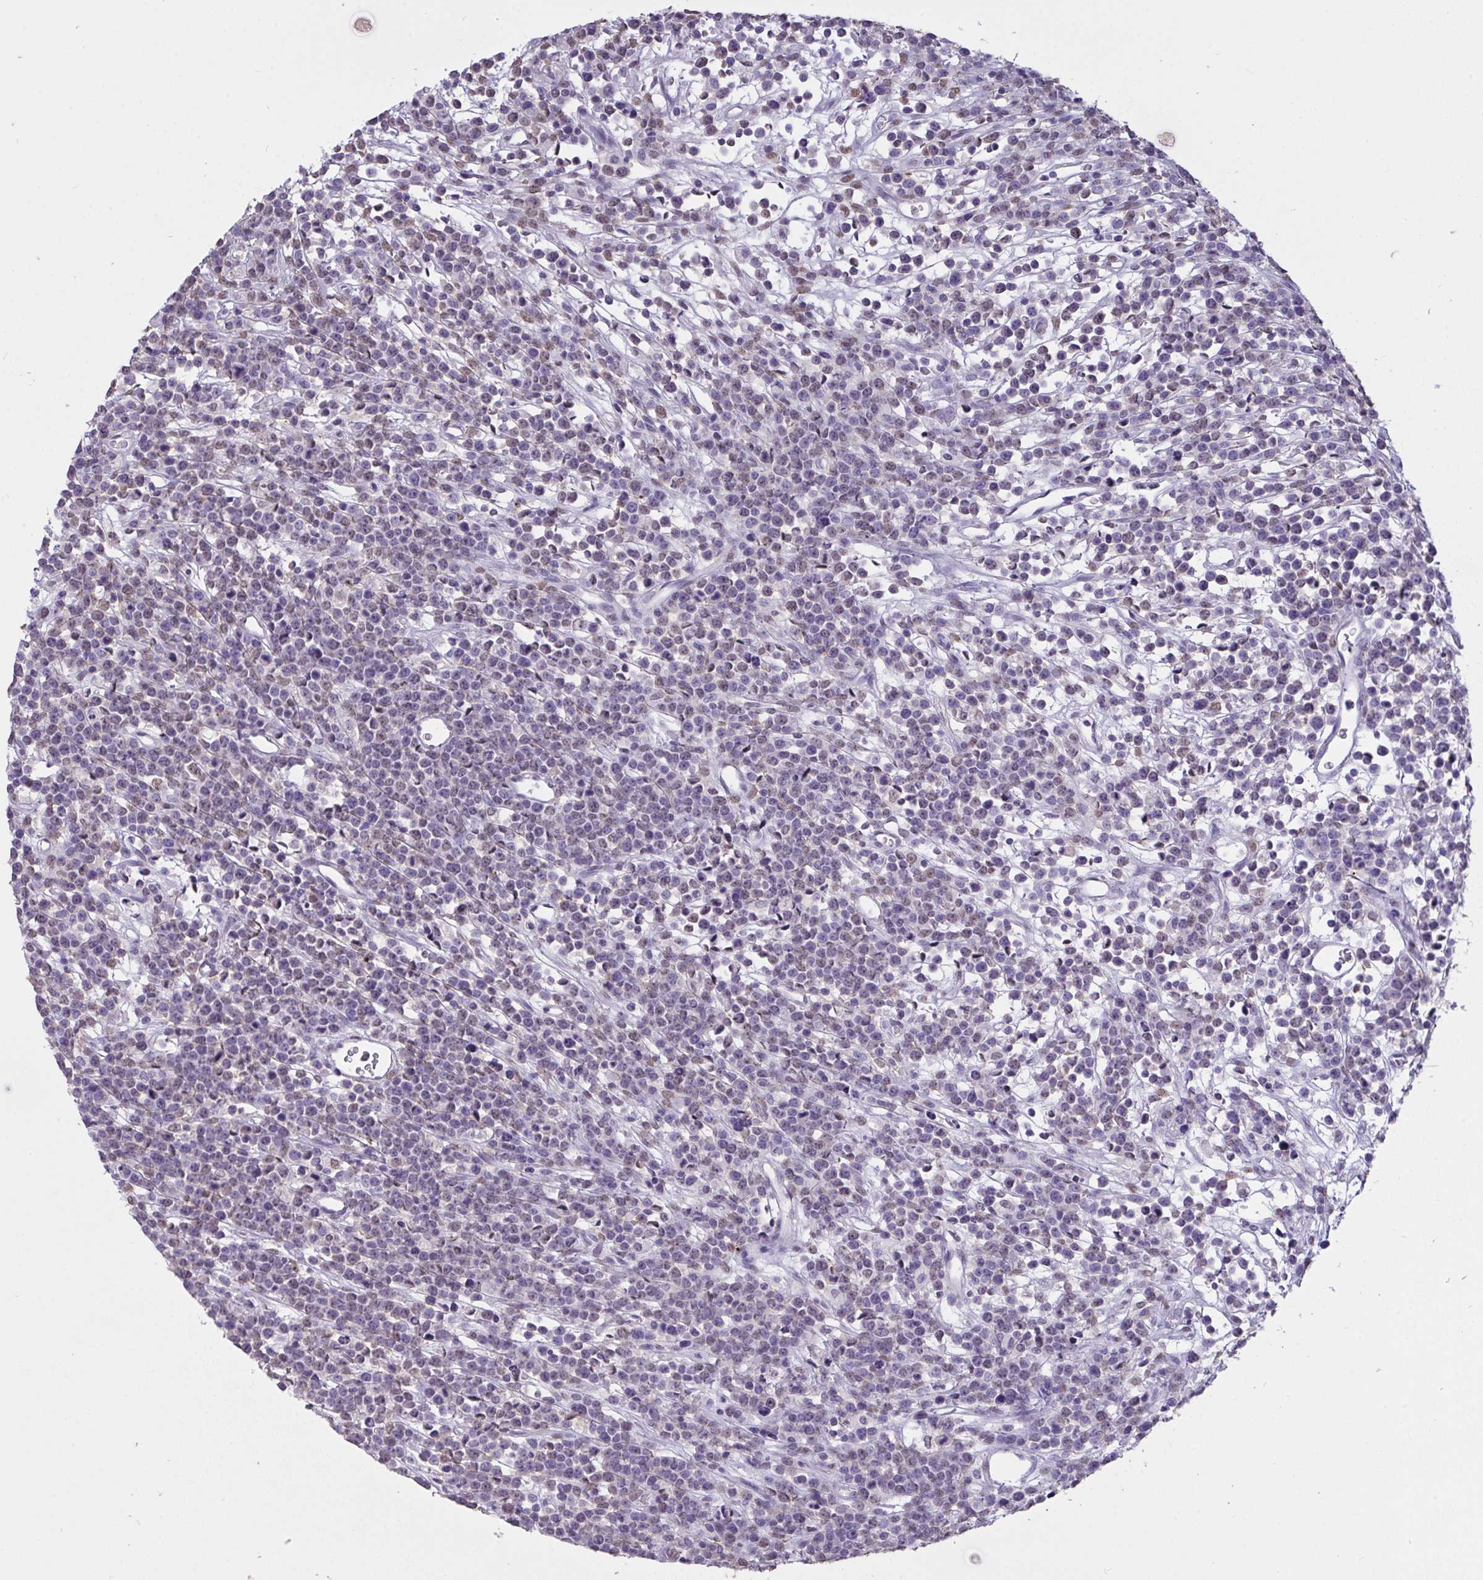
{"staining": {"intensity": "negative", "quantity": "none", "location": "none"}, "tissue": "lymphoma", "cell_type": "Tumor cells", "image_type": "cancer", "snomed": [{"axis": "morphology", "description": "Malignant lymphoma, non-Hodgkin's type, High grade"}, {"axis": "topography", "description": "Ovary"}], "caption": "The micrograph shows no significant expression in tumor cells of high-grade malignant lymphoma, non-Hodgkin's type.", "gene": "SEMA6B", "patient": {"sex": "female", "age": 56}}